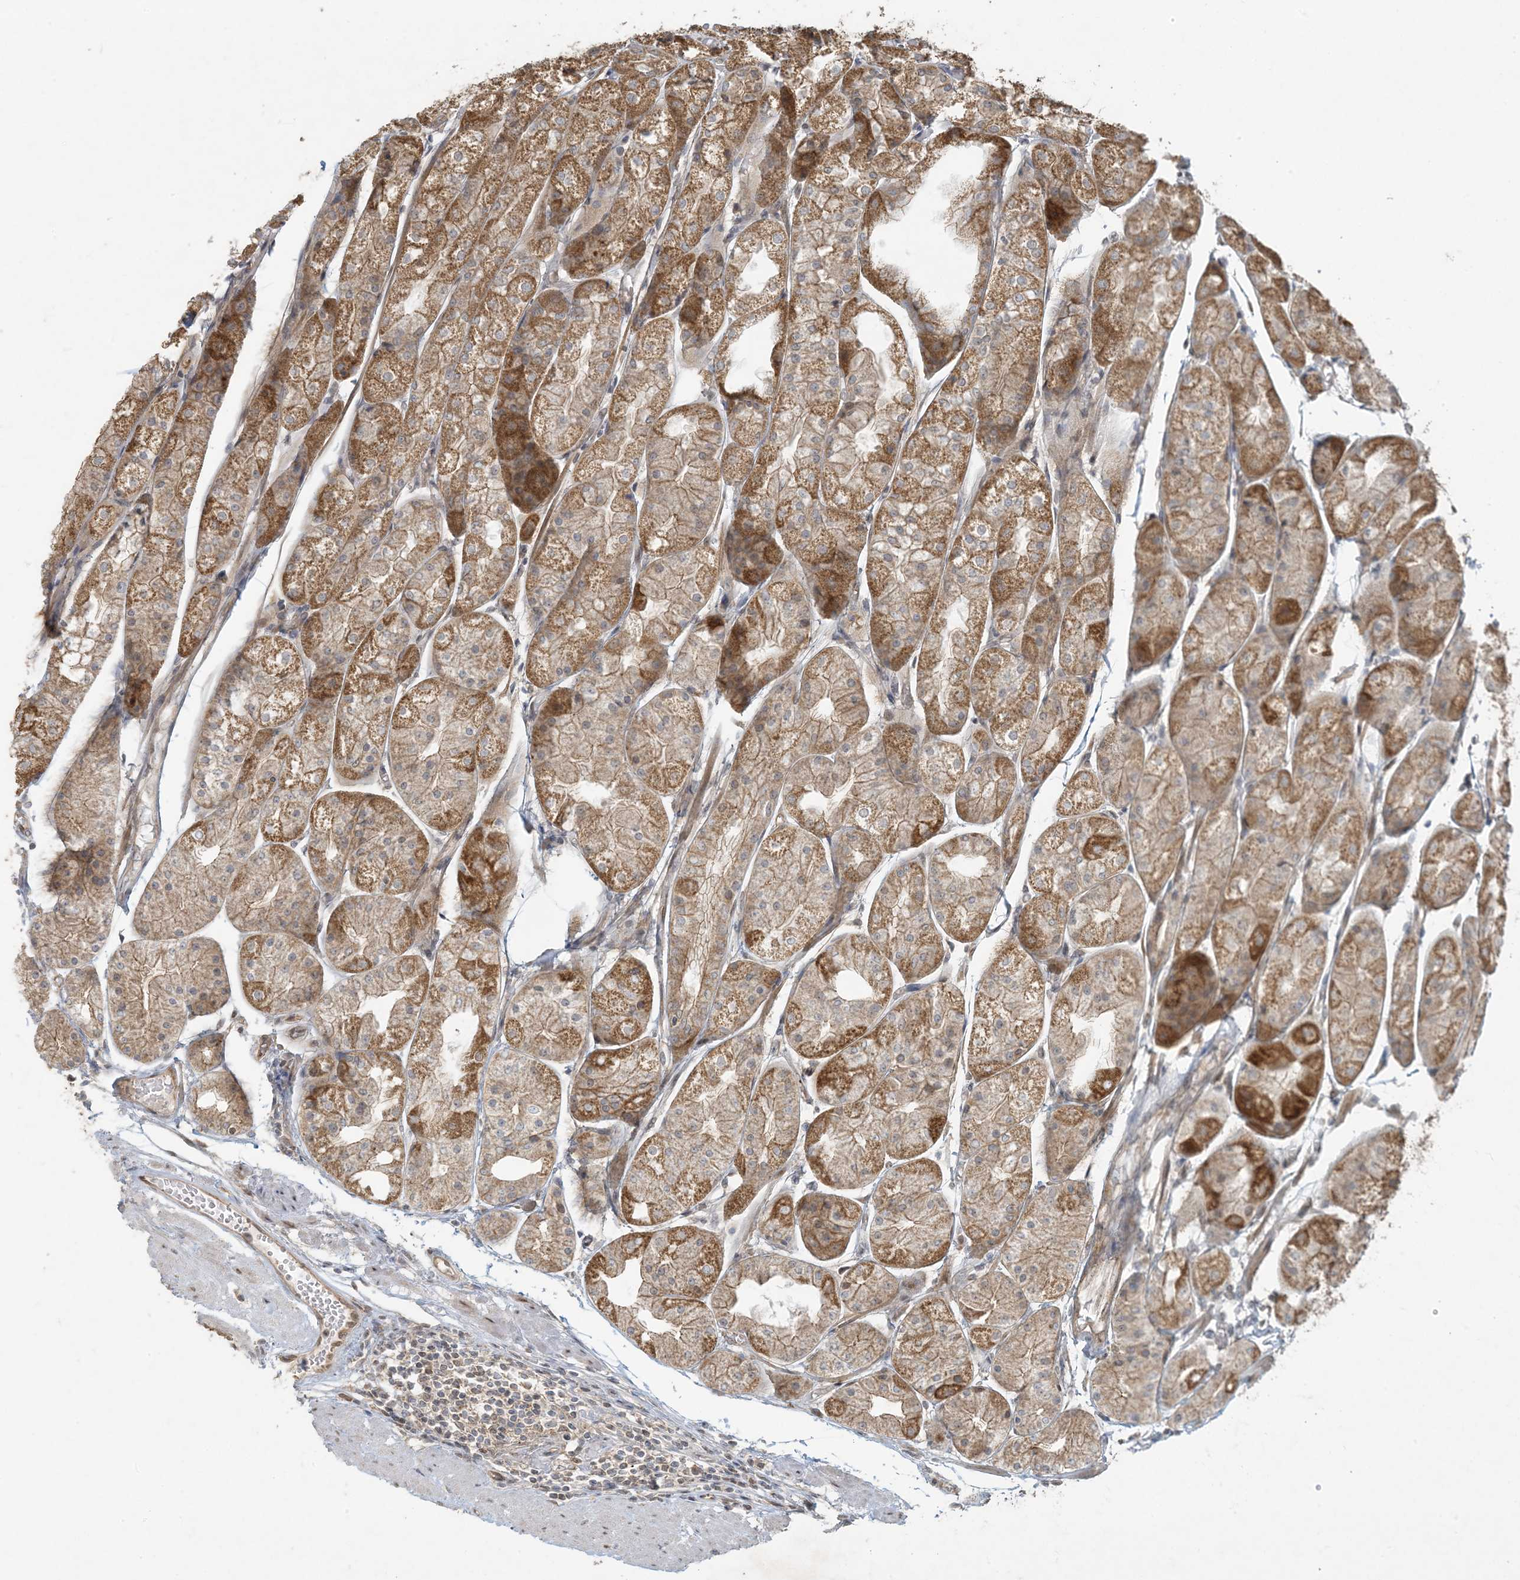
{"staining": {"intensity": "moderate", "quantity": ">75%", "location": "cytoplasmic/membranous"}, "tissue": "stomach", "cell_type": "Glandular cells", "image_type": "normal", "snomed": [{"axis": "morphology", "description": "Normal tissue, NOS"}, {"axis": "topography", "description": "Stomach, upper"}], "caption": "Protein analysis of normal stomach demonstrates moderate cytoplasmic/membranous positivity in approximately >75% of glandular cells. (IHC, brightfield microscopy, high magnification).", "gene": "BCORL1", "patient": {"sex": "male", "age": 72}}